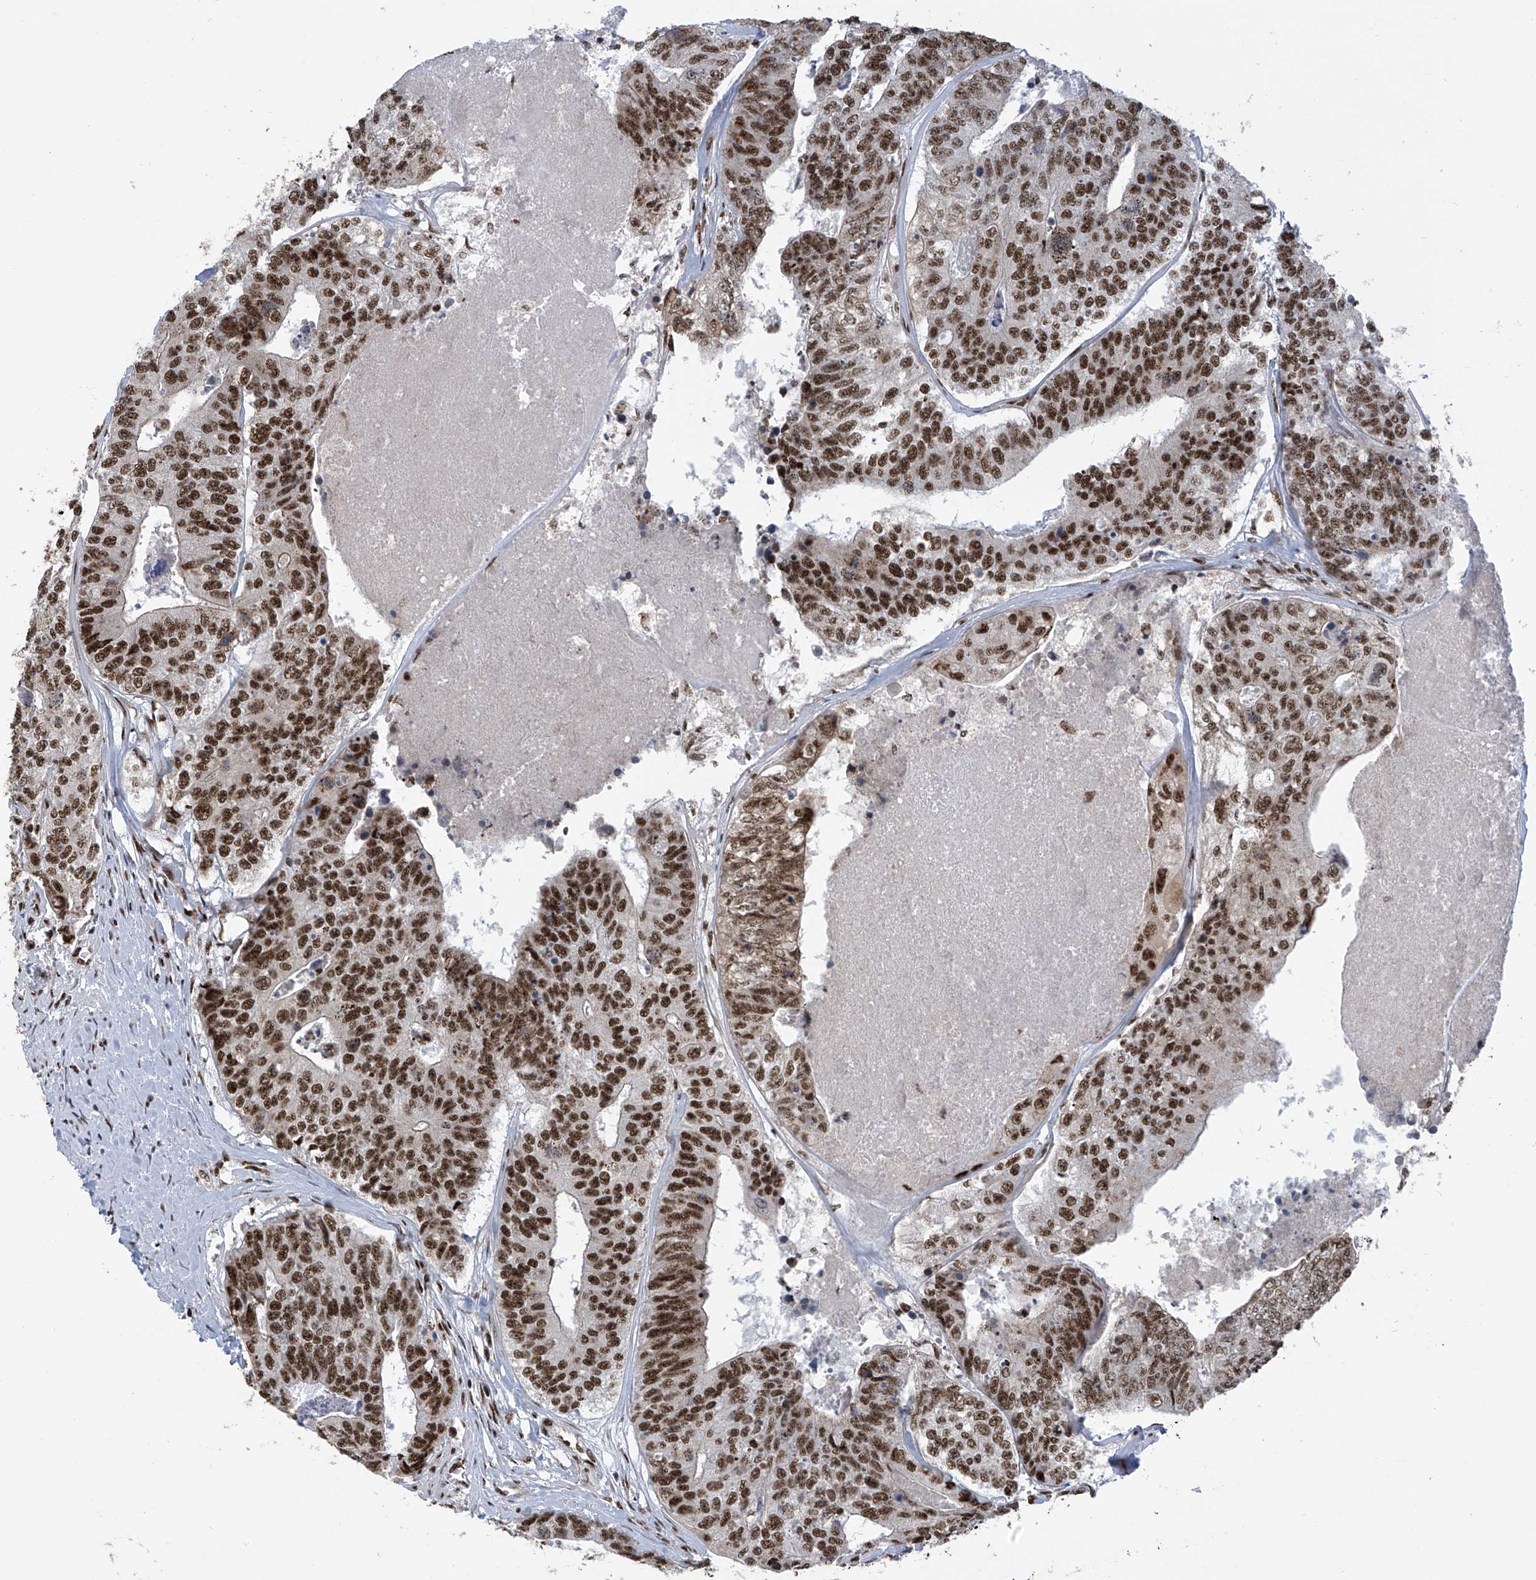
{"staining": {"intensity": "strong", "quantity": ">75%", "location": "nuclear"}, "tissue": "colorectal cancer", "cell_type": "Tumor cells", "image_type": "cancer", "snomed": [{"axis": "morphology", "description": "Adenocarcinoma, NOS"}, {"axis": "topography", "description": "Colon"}], "caption": "Brown immunohistochemical staining in colorectal cancer displays strong nuclear staining in approximately >75% of tumor cells. Nuclei are stained in blue.", "gene": "APLF", "patient": {"sex": "female", "age": 67}}